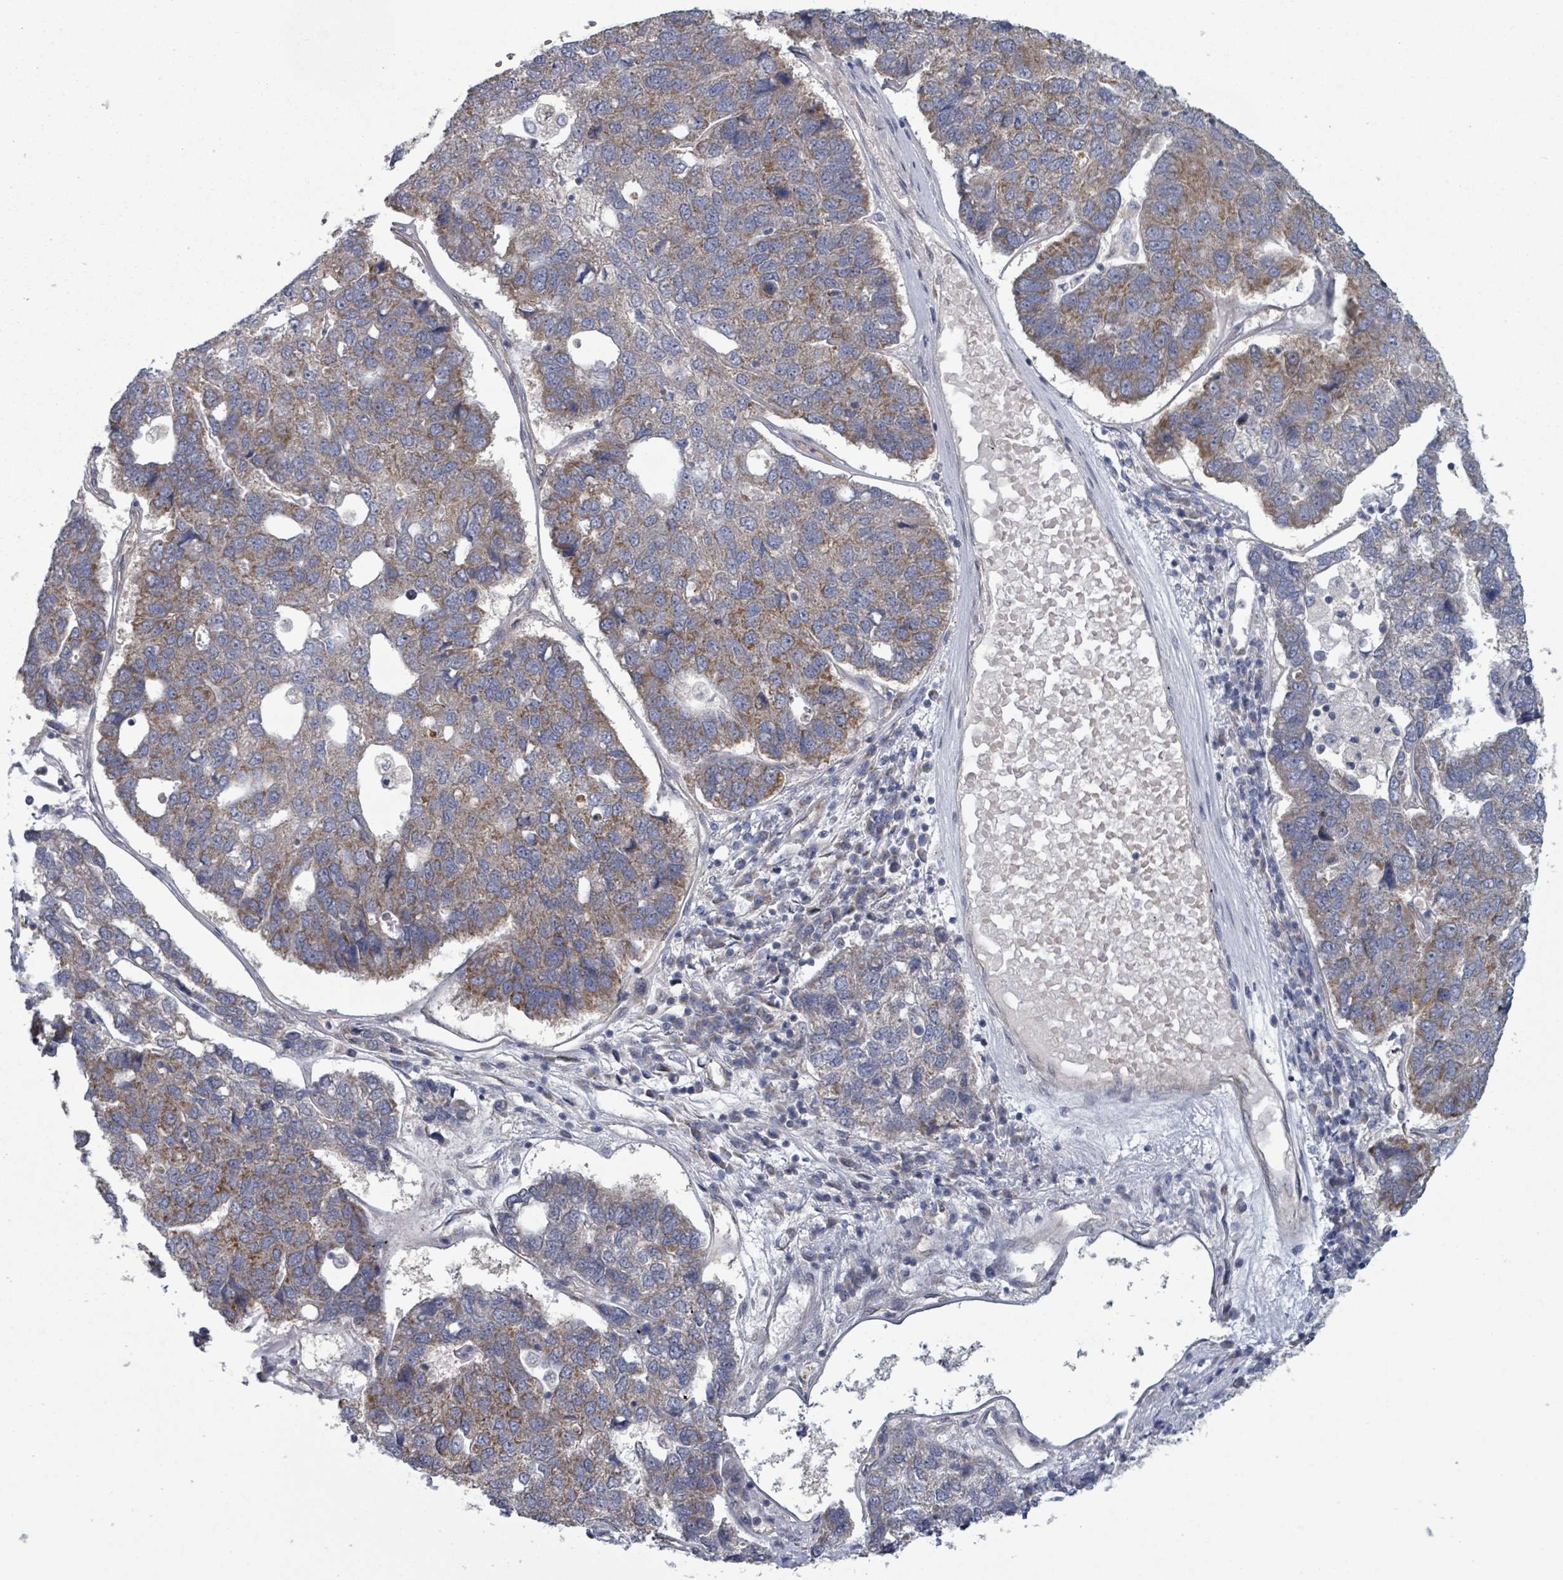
{"staining": {"intensity": "moderate", "quantity": ">75%", "location": "cytoplasmic/membranous"}, "tissue": "pancreatic cancer", "cell_type": "Tumor cells", "image_type": "cancer", "snomed": [{"axis": "morphology", "description": "Adenocarcinoma, NOS"}, {"axis": "topography", "description": "Pancreas"}], "caption": "Pancreatic cancer stained for a protein (brown) displays moderate cytoplasmic/membranous positive staining in about >75% of tumor cells.", "gene": "FKBP1A", "patient": {"sex": "female", "age": 61}}